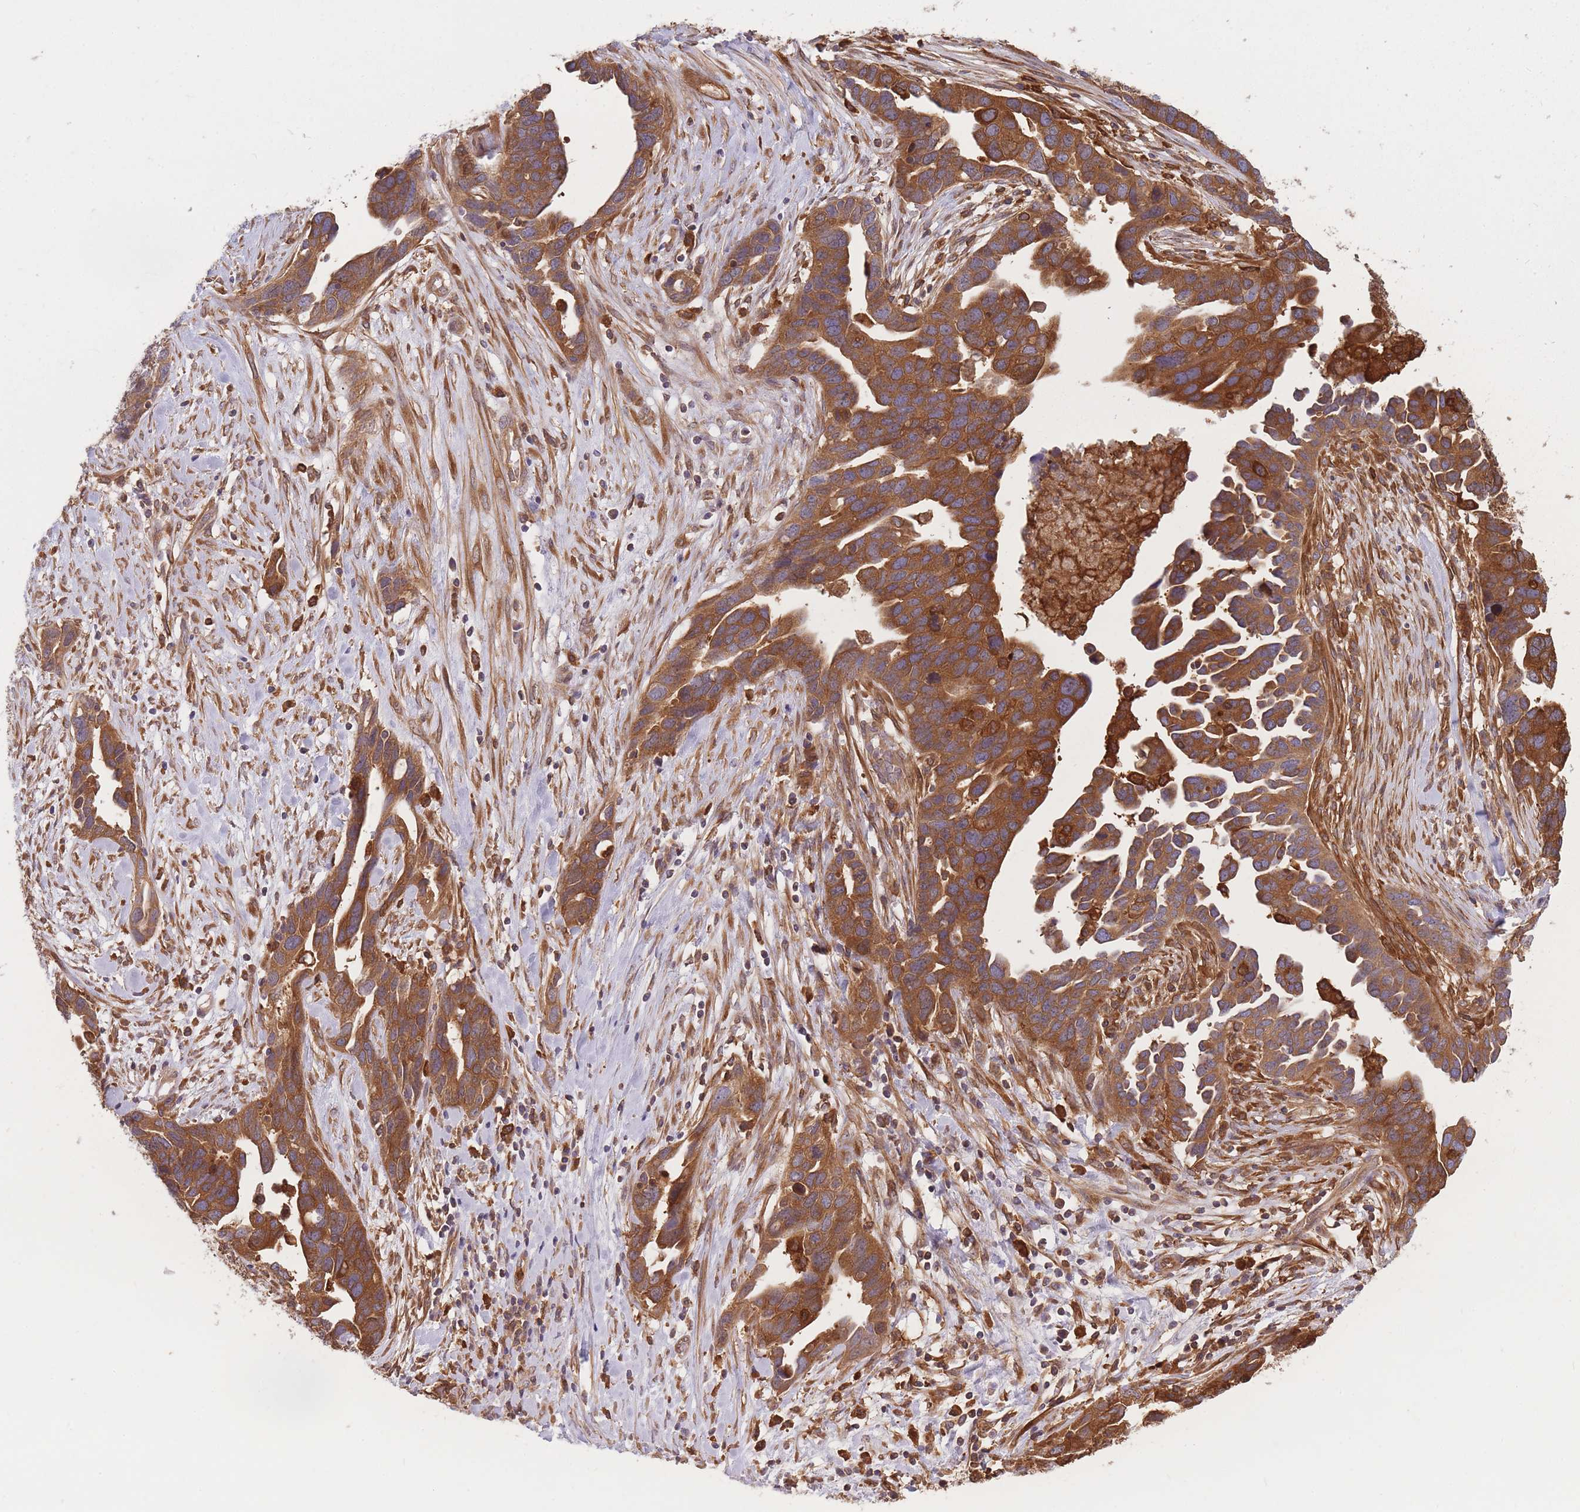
{"staining": {"intensity": "strong", "quantity": ">75%", "location": "cytoplasmic/membranous"}, "tissue": "ovarian cancer", "cell_type": "Tumor cells", "image_type": "cancer", "snomed": [{"axis": "morphology", "description": "Cystadenocarcinoma, serous, NOS"}, {"axis": "topography", "description": "Ovary"}], "caption": "Ovarian cancer tissue reveals strong cytoplasmic/membranous expression in approximately >75% of tumor cells", "gene": "SLC4A9", "patient": {"sex": "female", "age": 54}}